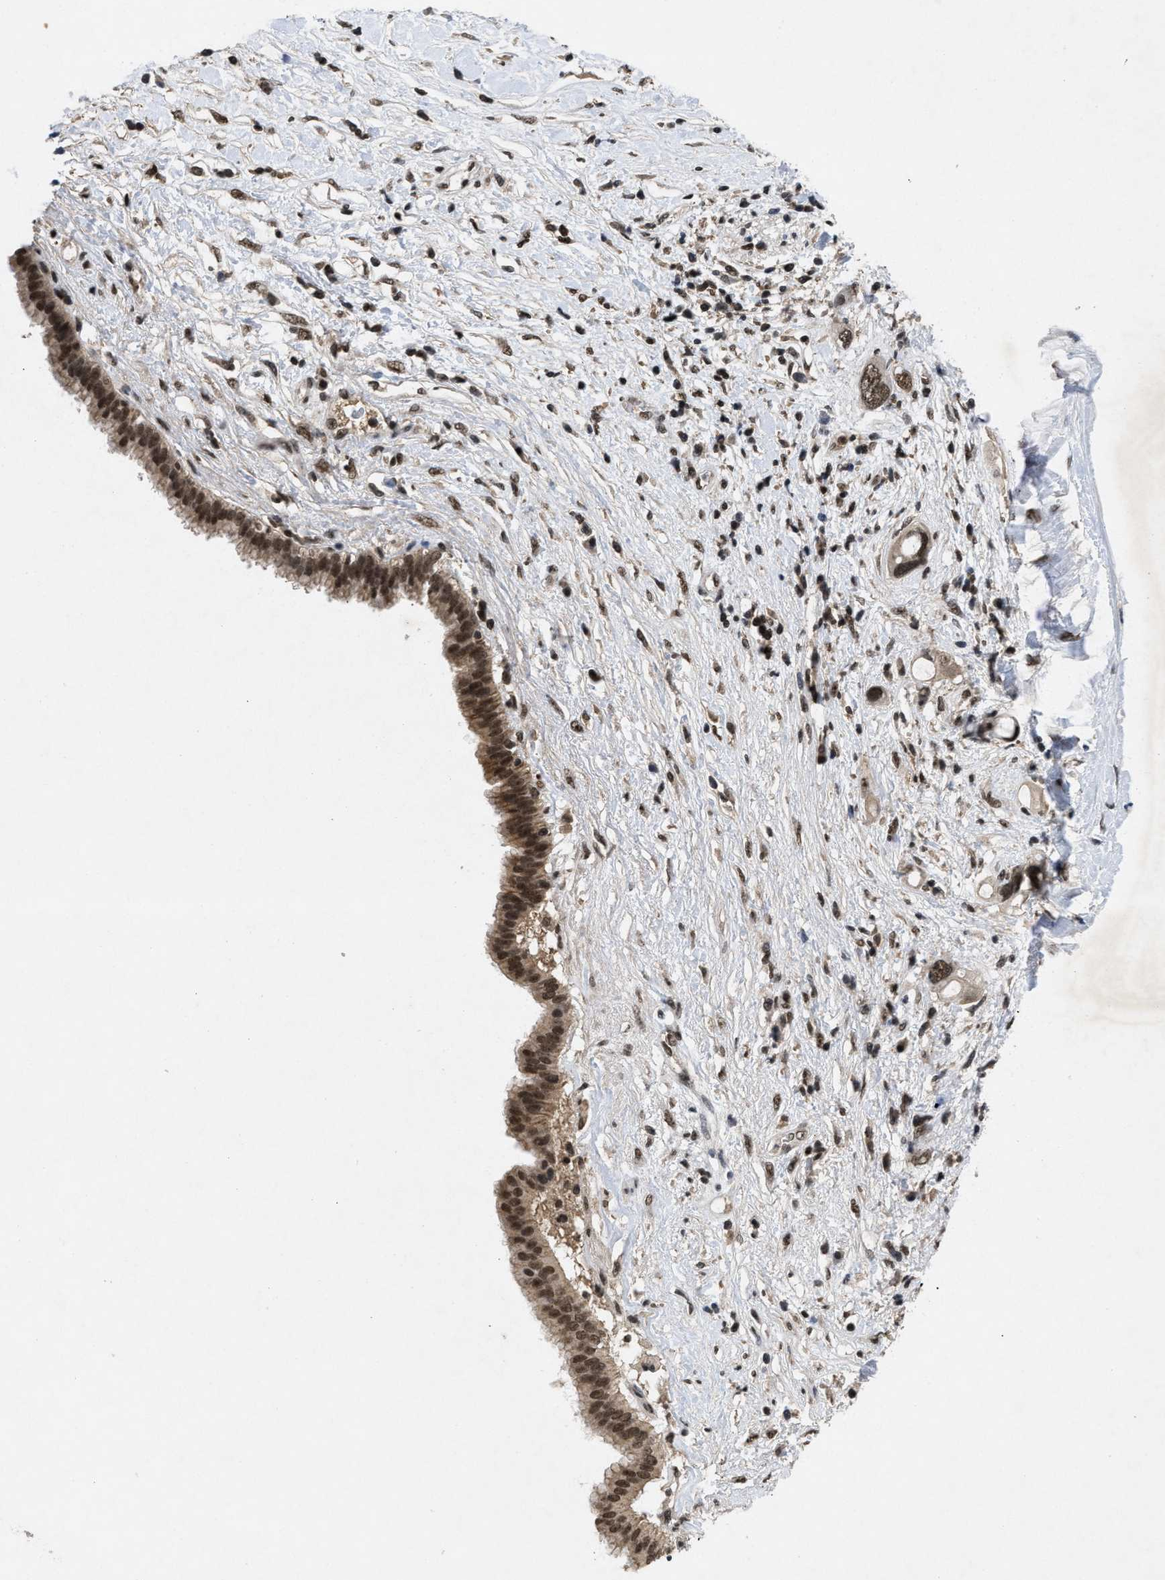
{"staining": {"intensity": "moderate", "quantity": ">75%", "location": "nuclear"}, "tissue": "pancreatic cancer", "cell_type": "Tumor cells", "image_type": "cancer", "snomed": [{"axis": "morphology", "description": "Adenocarcinoma, NOS"}, {"axis": "topography", "description": "Pancreas"}], "caption": "Immunohistochemistry (IHC) histopathology image of neoplastic tissue: pancreatic cancer (adenocarcinoma) stained using immunohistochemistry exhibits medium levels of moderate protein expression localized specifically in the nuclear of tumor cells, appearing as a nuclear brown color.", "gene": "ZNF346", "patient": {"sex": "female", "age": 56}}